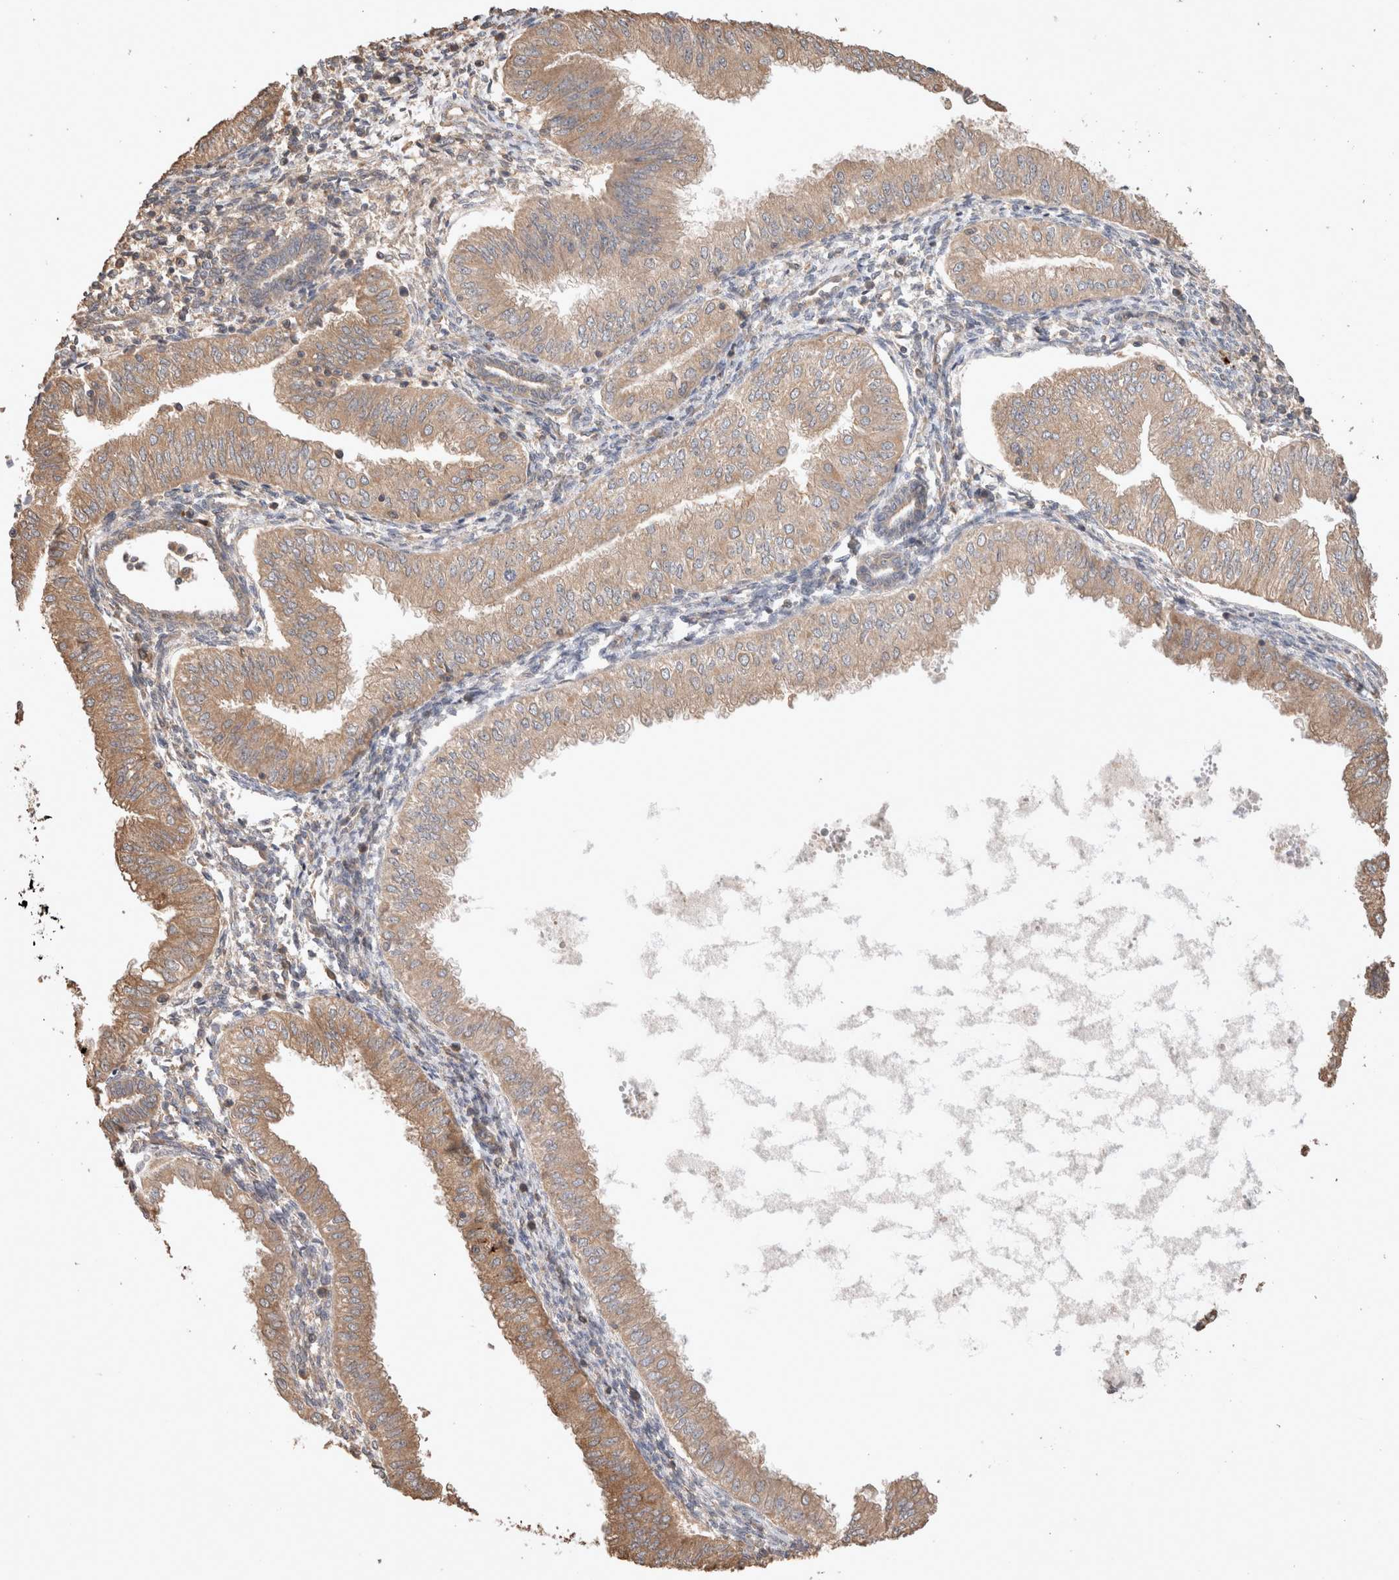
{"staining": {"intensity": "moderate", "quantity": ">75%", "location": "cytoplasmic/membranous"}, "tissue": "endometrial cancer", "cell_type": "Tumor cells", "image_type": "cancer", "snomed": [{"axis": "morphology", "description": "Normal tissue, NOS"}, {"axis": "morphology", "description": "Adenocarcinoma, NOS"}, {"axis": "topography", "description": "Endometrium"}], "caption": "About >75% of tumor cells in endometrial cancer (adenocarcinoma) demonstrate moderate cytoplasmic/membranous protein positivity as visualized by brown immunohistochemical staining.", "gene": "HROB", "patient": {"sex": "female", "age": 53}}